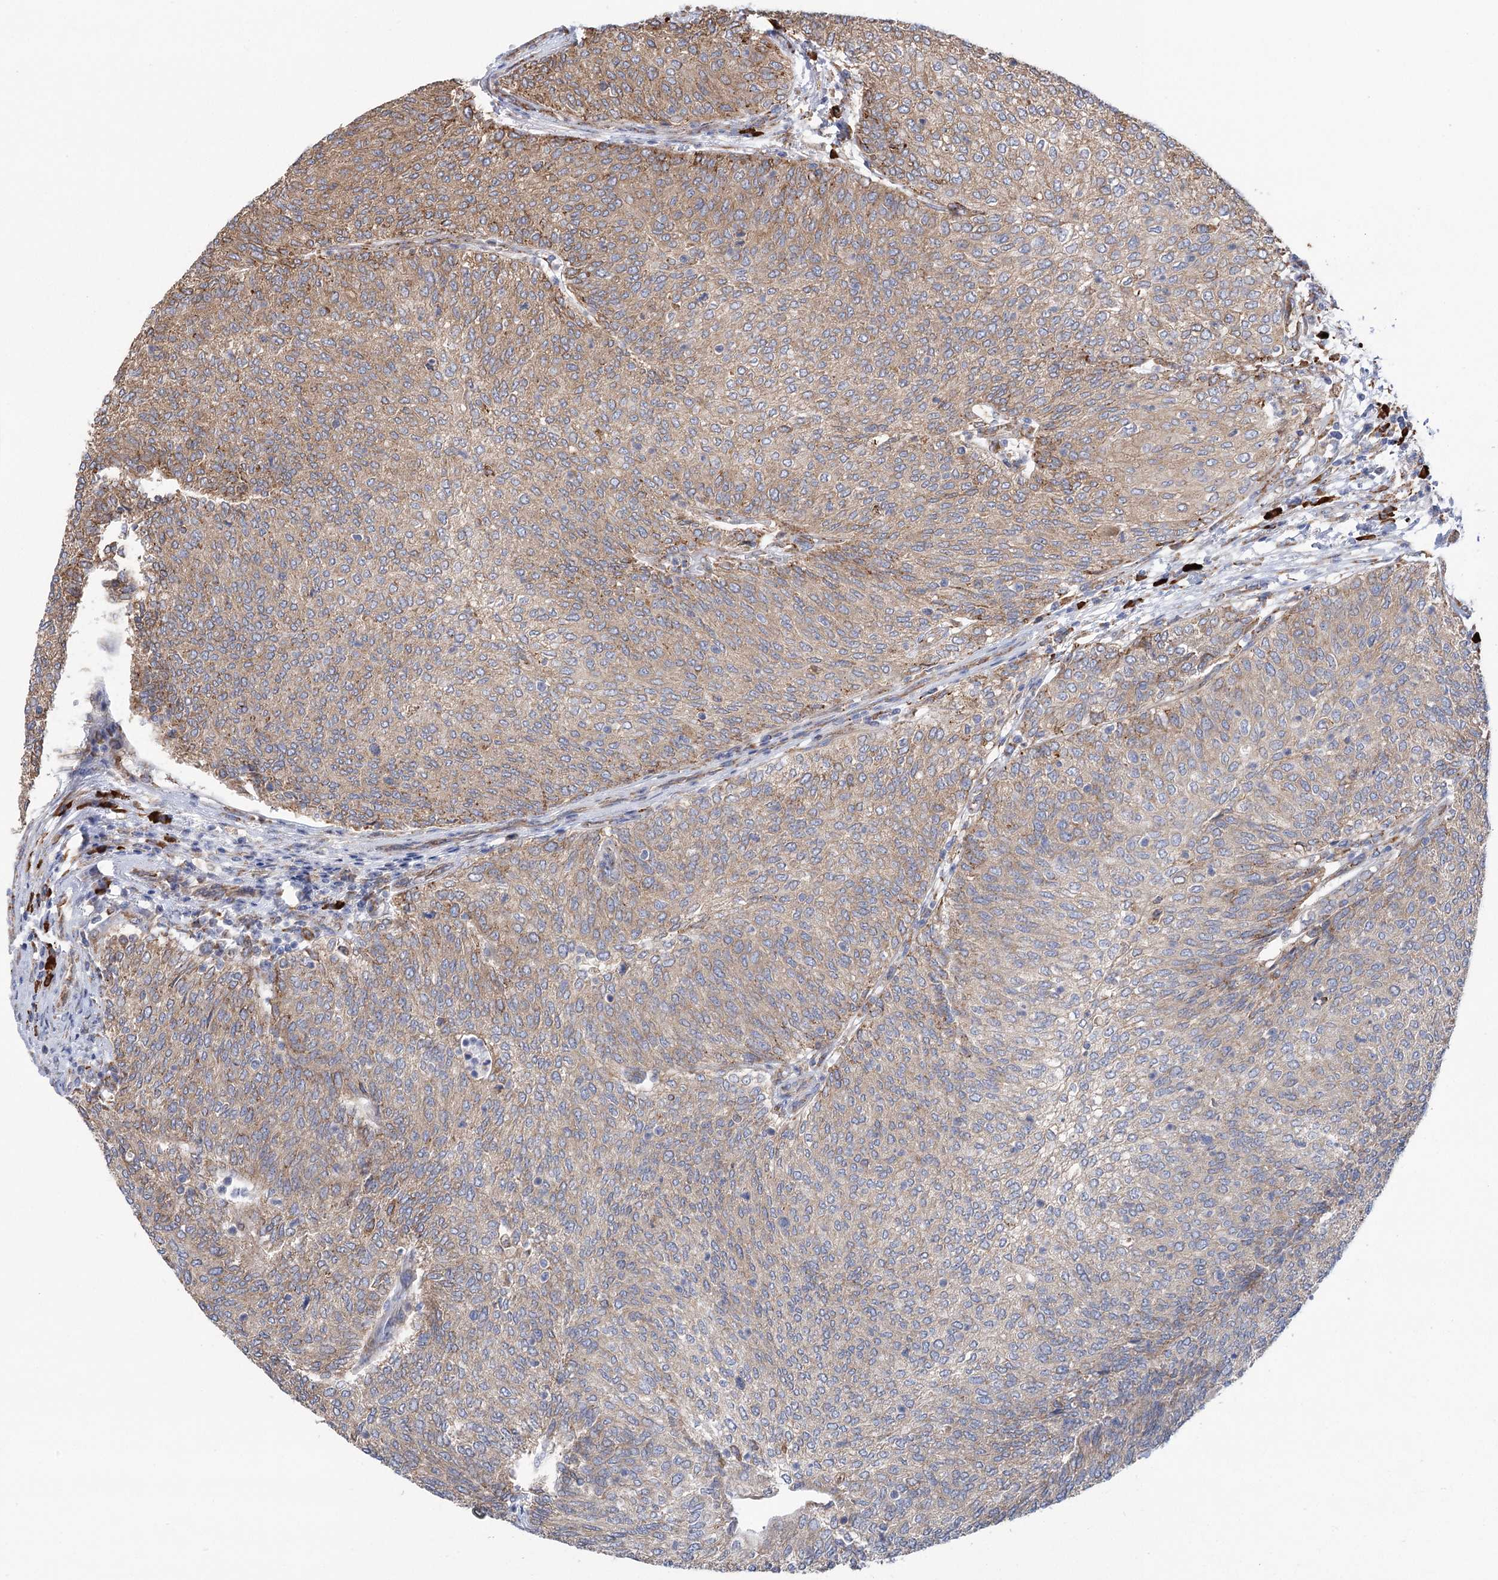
{"staining": {"intensity": "moderate", "quantity": "<25%", "location": "cytoplasmic/membranous"}, "tissue": "urothelial cancer", "cell_type": "Tumor cells", "image_type": "cancer", "snomed": [{"axis": "morphology", "description": "Urothelial carcinoma, Low grade"}, {"axis": "topography", "description": "Urinary bladder"}], "caption": "This is an image of IHC staining of urothelial carcinoma (low-grade), which shows moderate expression in the cytoplasmic/membranous of tumor cells.", "gene": "METTL24", "patient": {"sex": "female", "age": 79}}